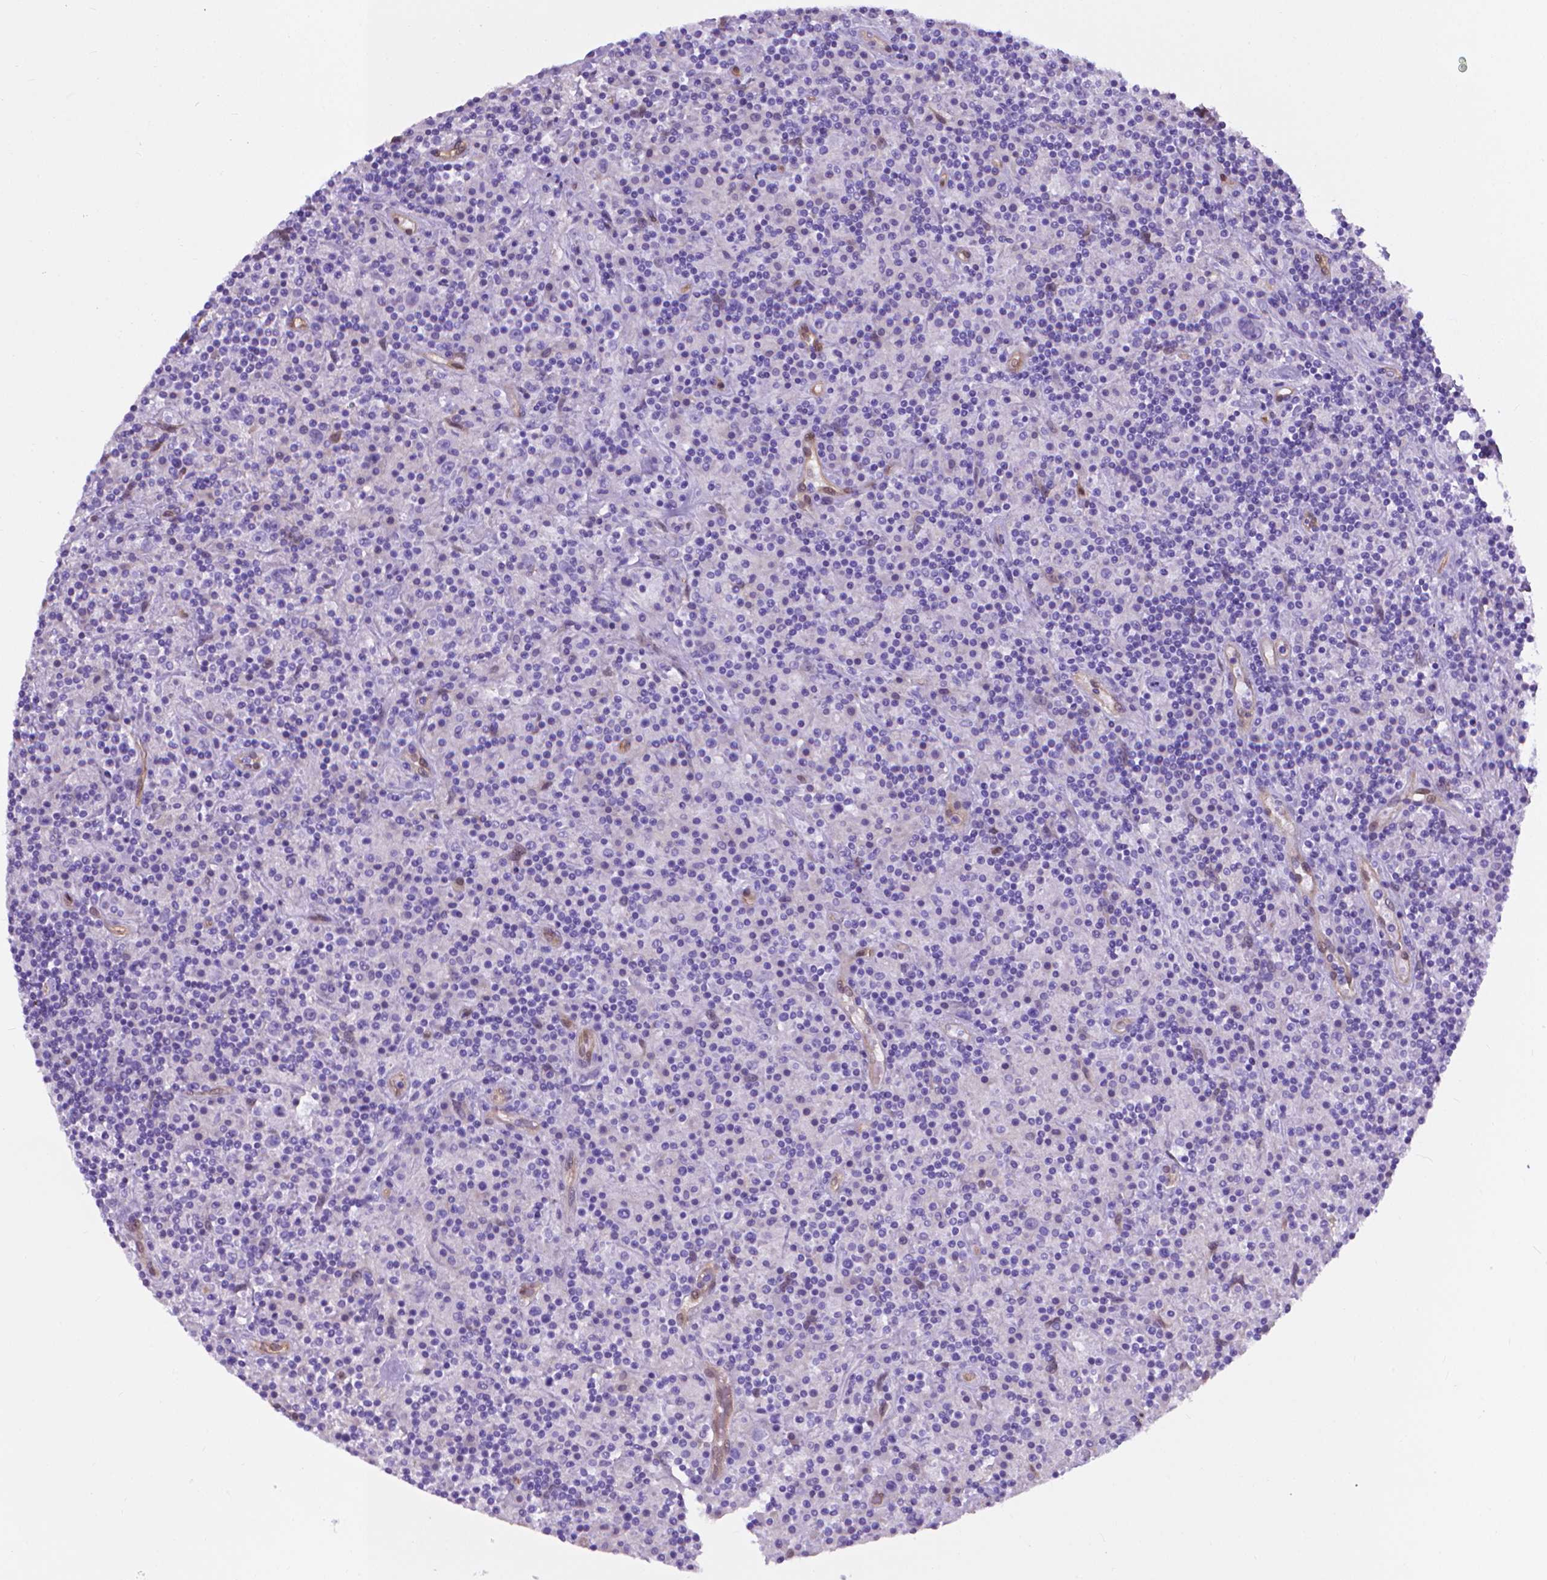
{"staining": {"intensity": "negative", "quantity": "none", "location": "none"}, "tissue": "lymphoma", "cell_type": "Tumor cells", "image_type": "cancer", "snomed": [{"axis": "morphology", "description": "Hodgkin's disease, NOS"}, {"axis": "topography", "description": "Lymph node"}], "caption": "Protein analysis of Hodgkin's disease displays no significant positivity in tumor cells.", "gene": "CLIC4", "patient": {"sex": "male", "age": 70}}